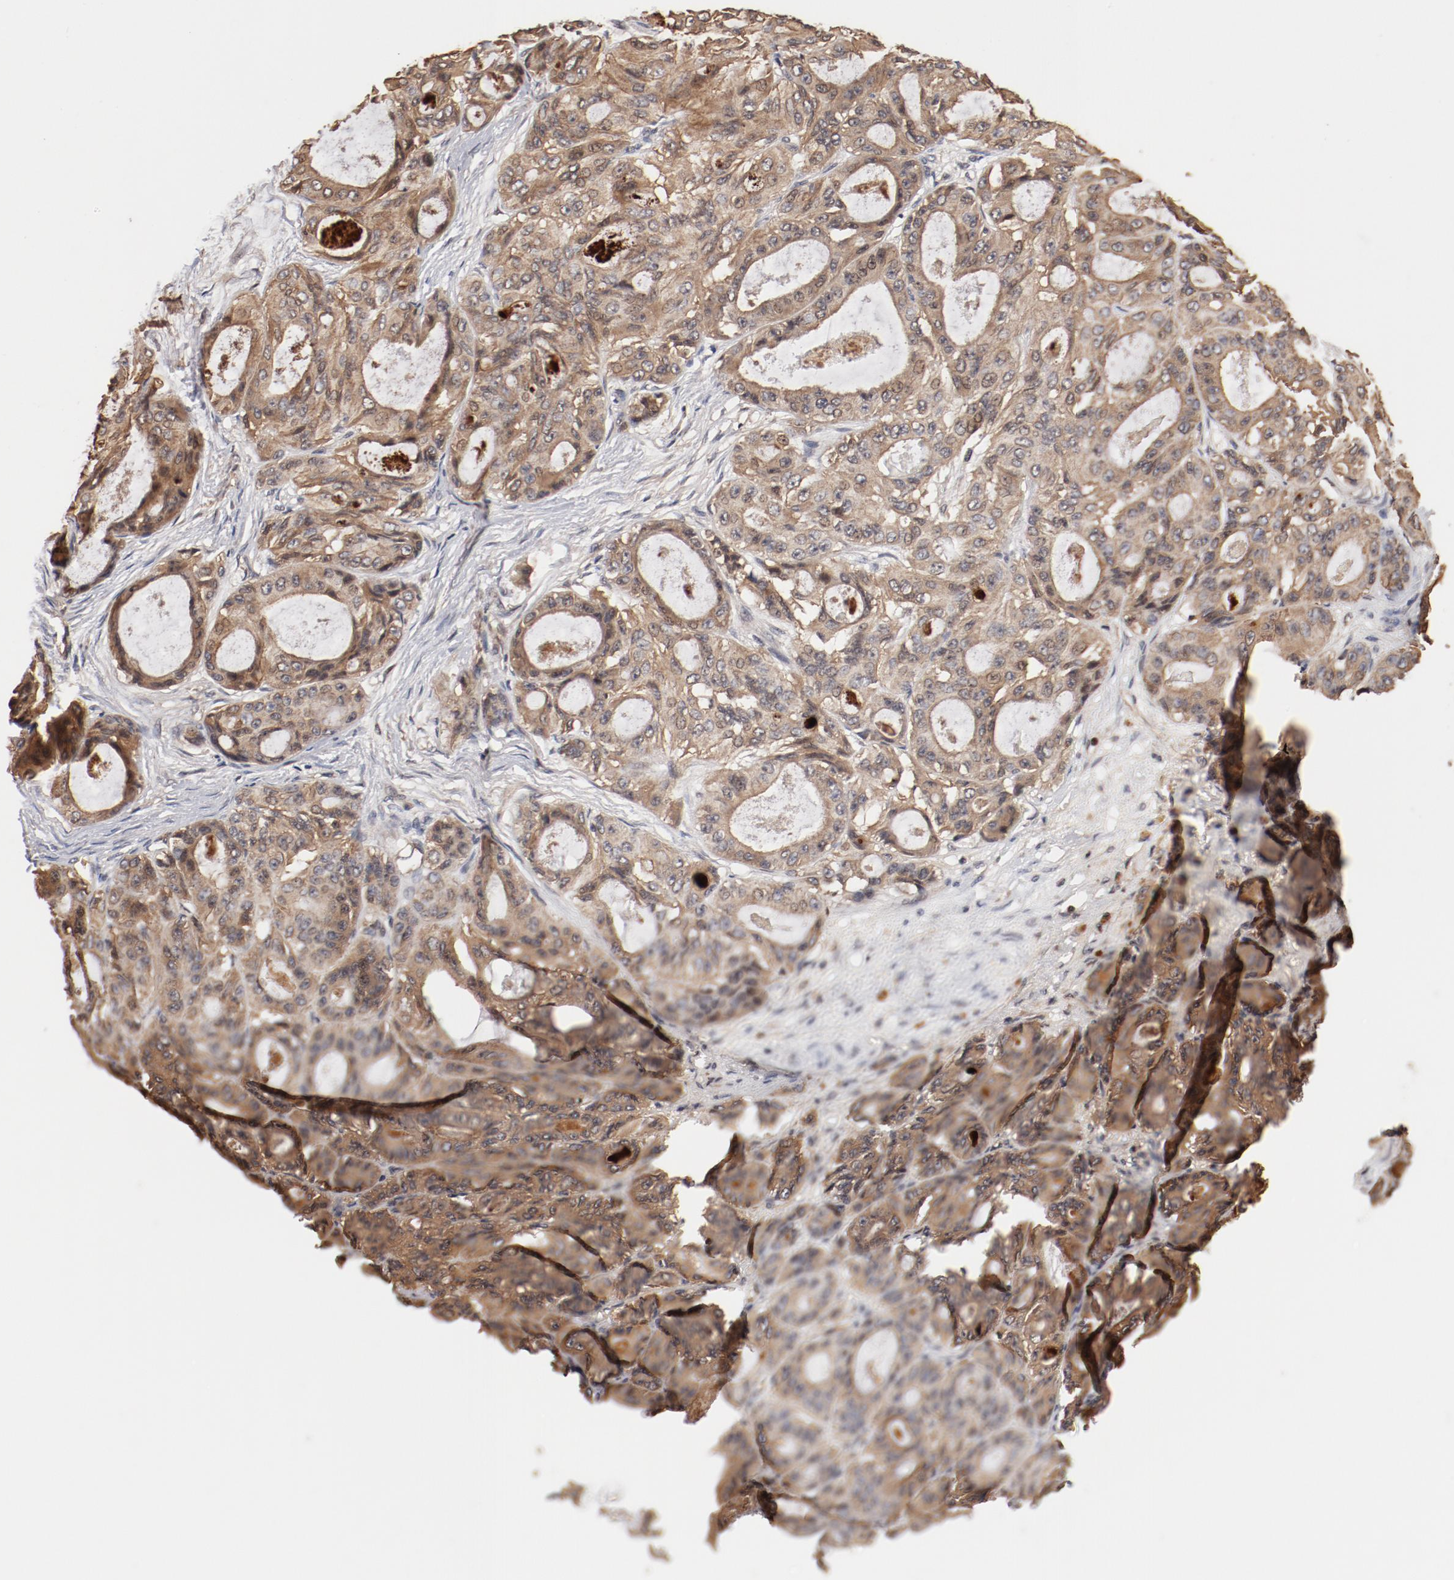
{"staining": {"intensity": "moderate", "quantity": ">75%", "location": "cytoplasmic/membranous"}, "tissue": "ovarian cancer", "cell_type": "Tumor cells", "image_type": "cancer", "snomed": [{"axis": "morphology", "description": "Carcinoma, endometroid"}, {"axis": "topography", "description": "Ovary"}], "caption": "Tumor cells exhibit medium levels of moderate cytoplasmic/membranous staining in approximately >75% of cells in ovarian endometroid carcinoma.", "gene": "GUF1", "patient": {"sex": "female", "age": 61}}